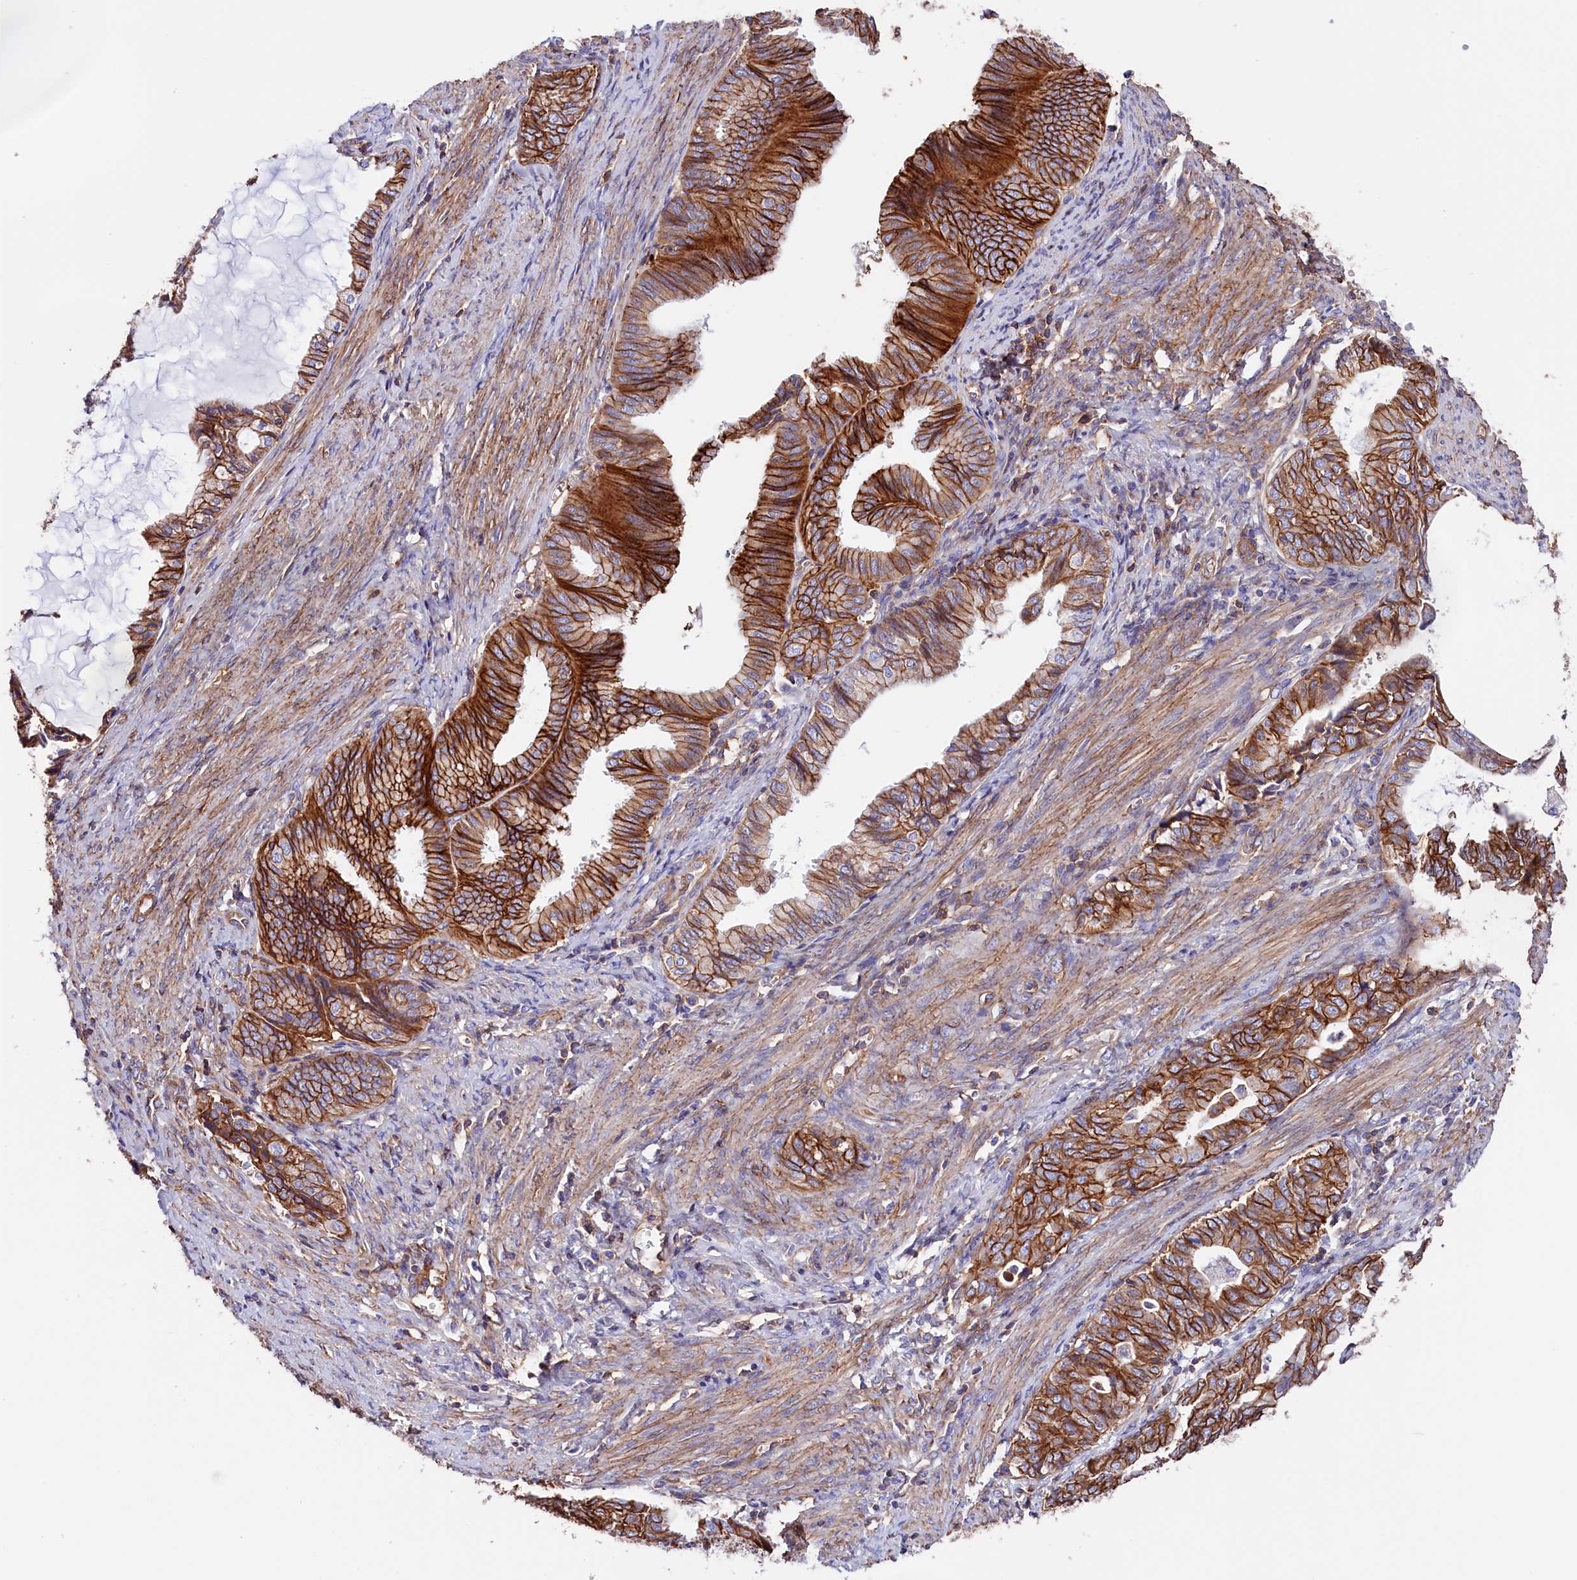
{"staining": {"intensity": "strong", "quantity": ">75%", "location": "cytoplasmic/membranous"}, "tissue": "endometrial cancer", "cell_type": "Tumor cells", "image_type": "cancer", "snomed": [{"axis": "morphology", "description": "Adenocarcinoma, NOS"}, {"axis": "topography", "description": "Endometrium"}], "caption": "Immunohistochemical staining of adenocarcinoma (endometrial) displays strong cytoplasmic/membranous protein expression in approximately >75% of tumor cells.", "gene": "ATP2B4", "patient": {"sex": "female", "age": 86}}